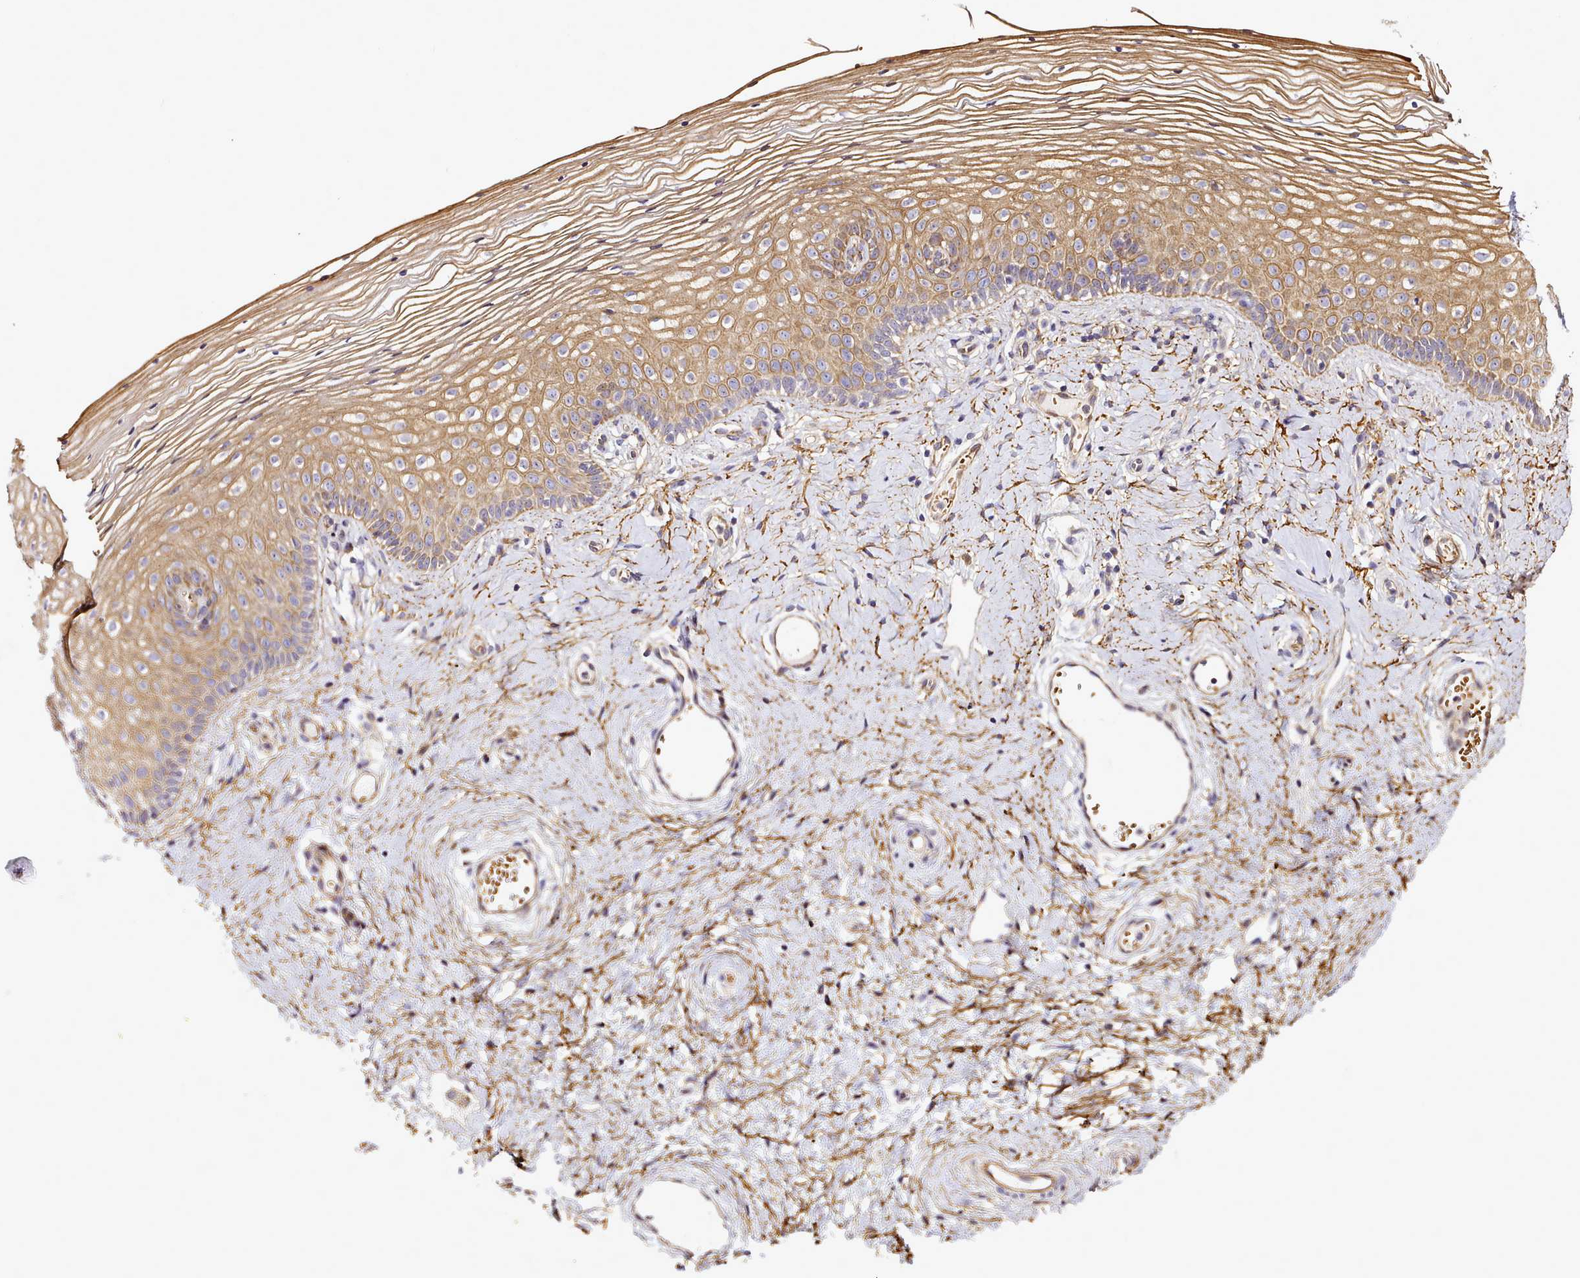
{"staining": {"intensity": "moderate", "quantity": "25%-75%", "location": "cytoplasmic/membranous"}, "tissue": "vagina", "cell_type": "Squamous epithelial cells", "image_type": "normal", "snomed": [{"axis": "morphology", "description": "Normal tissue, NOS"}, {"axis": "topography", "description": "Vagina"}], "caption": "A brown stain shows moderate cytoplasmic/membranous staining of a protein in squamous epithelial cells of benign vagina.", "gene": "NBPF10", "patient": {"sex": "female", "age": 46}}